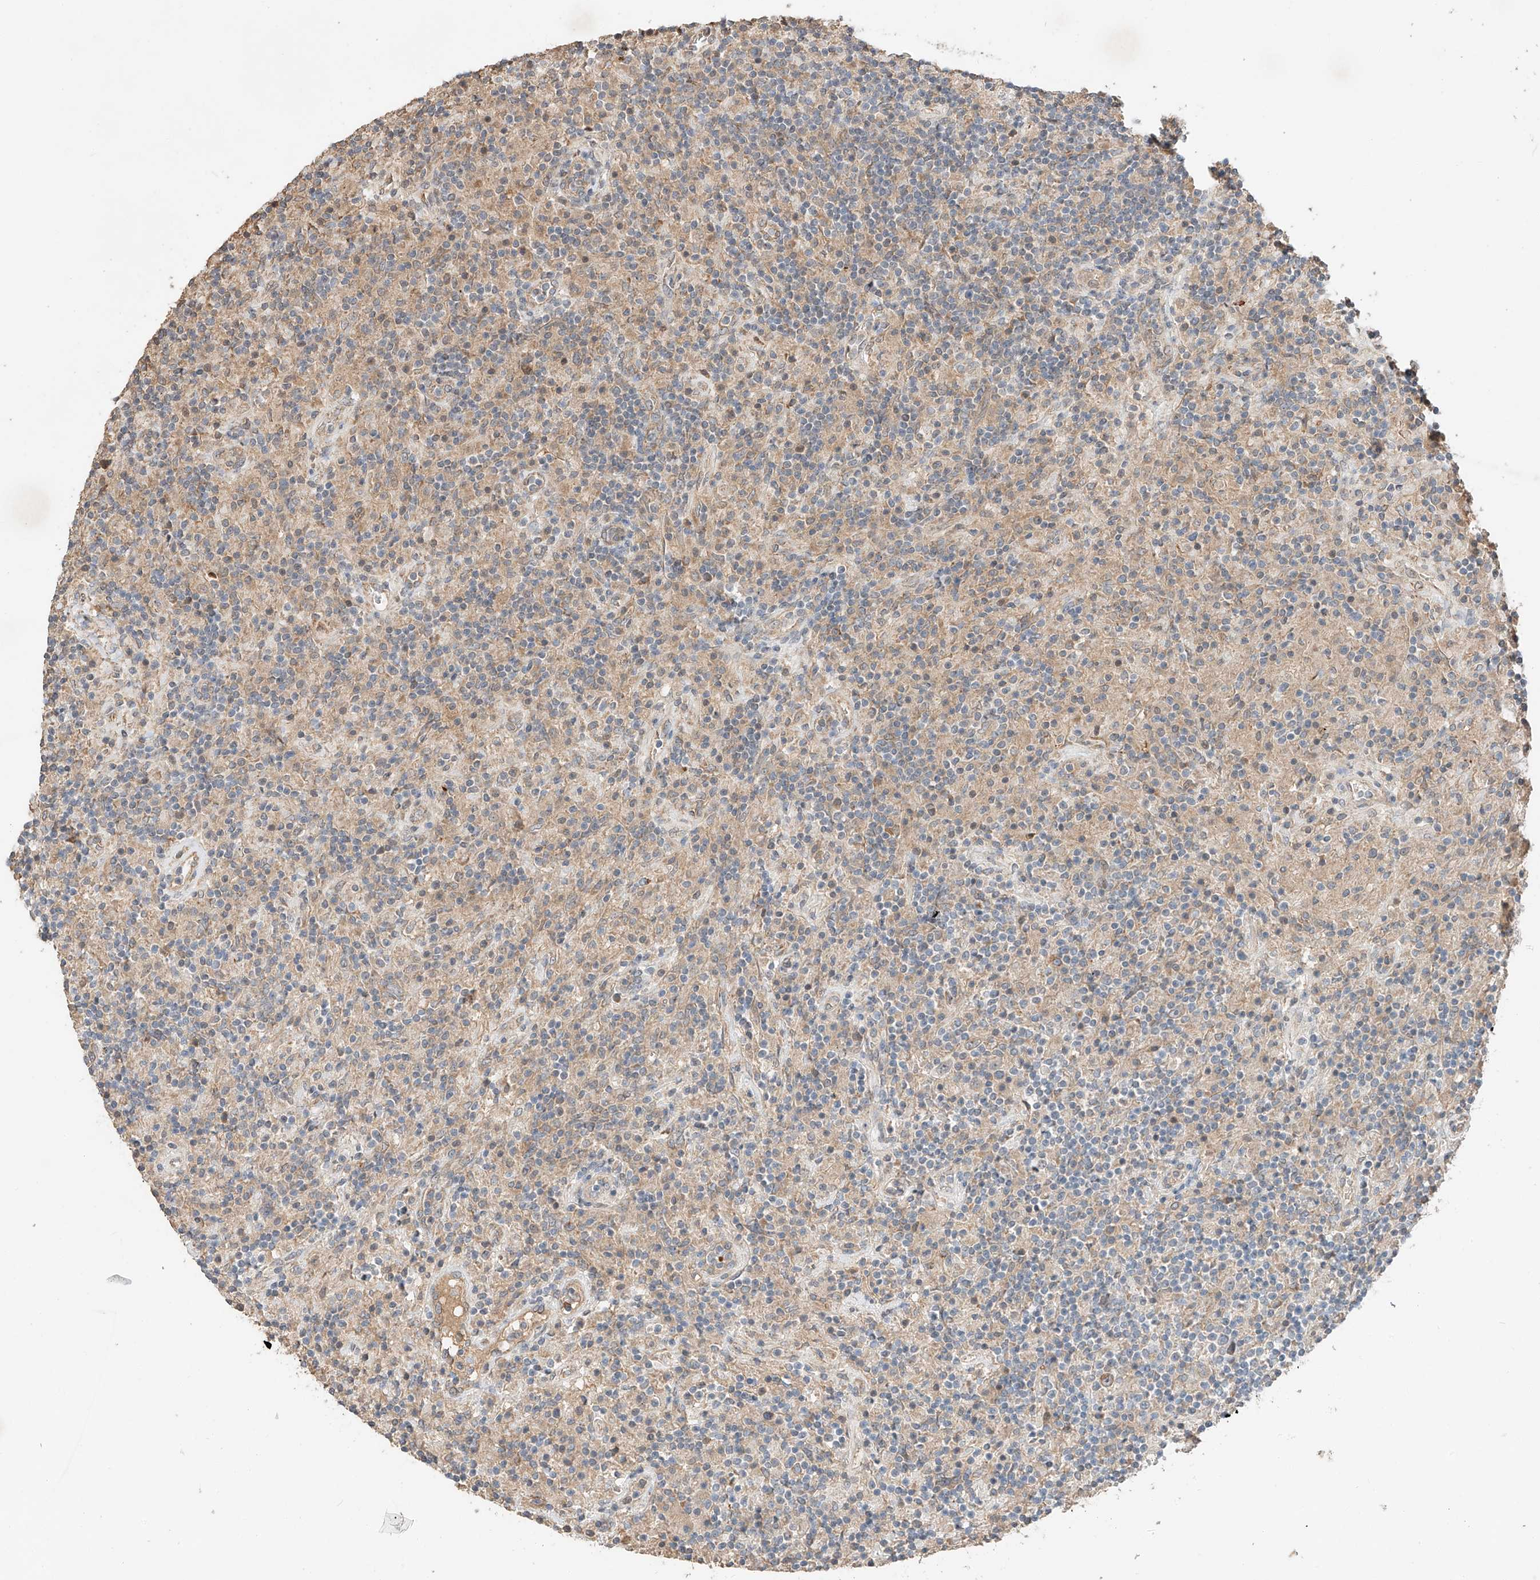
{"staining": {"intensity": "weak", "quantity": "25%-75%", "location": "cytoplasmic/membranous"}, "tissue": "lymphoma", "cell_type": "Tumor cells", "image_type": "cancer", "snomed": [{"axis": "morphology", "description": "Hodgkin's disease, NOS"}, {"axis": "topography", "description": "Lymph node"}], "caption": "High-magnification brightfield microscopy of lymphoma stained with DAB (3,3'-diaminobenzidine) (brown) and counterstained with hematoxylin (blue). tumor cells exhibit weak cytoplasmic/membranous expression is appreciated in approximately25%-75% of cells.", "gene": "SUSD6", "patient": {"sex": "male", "age": 70}}